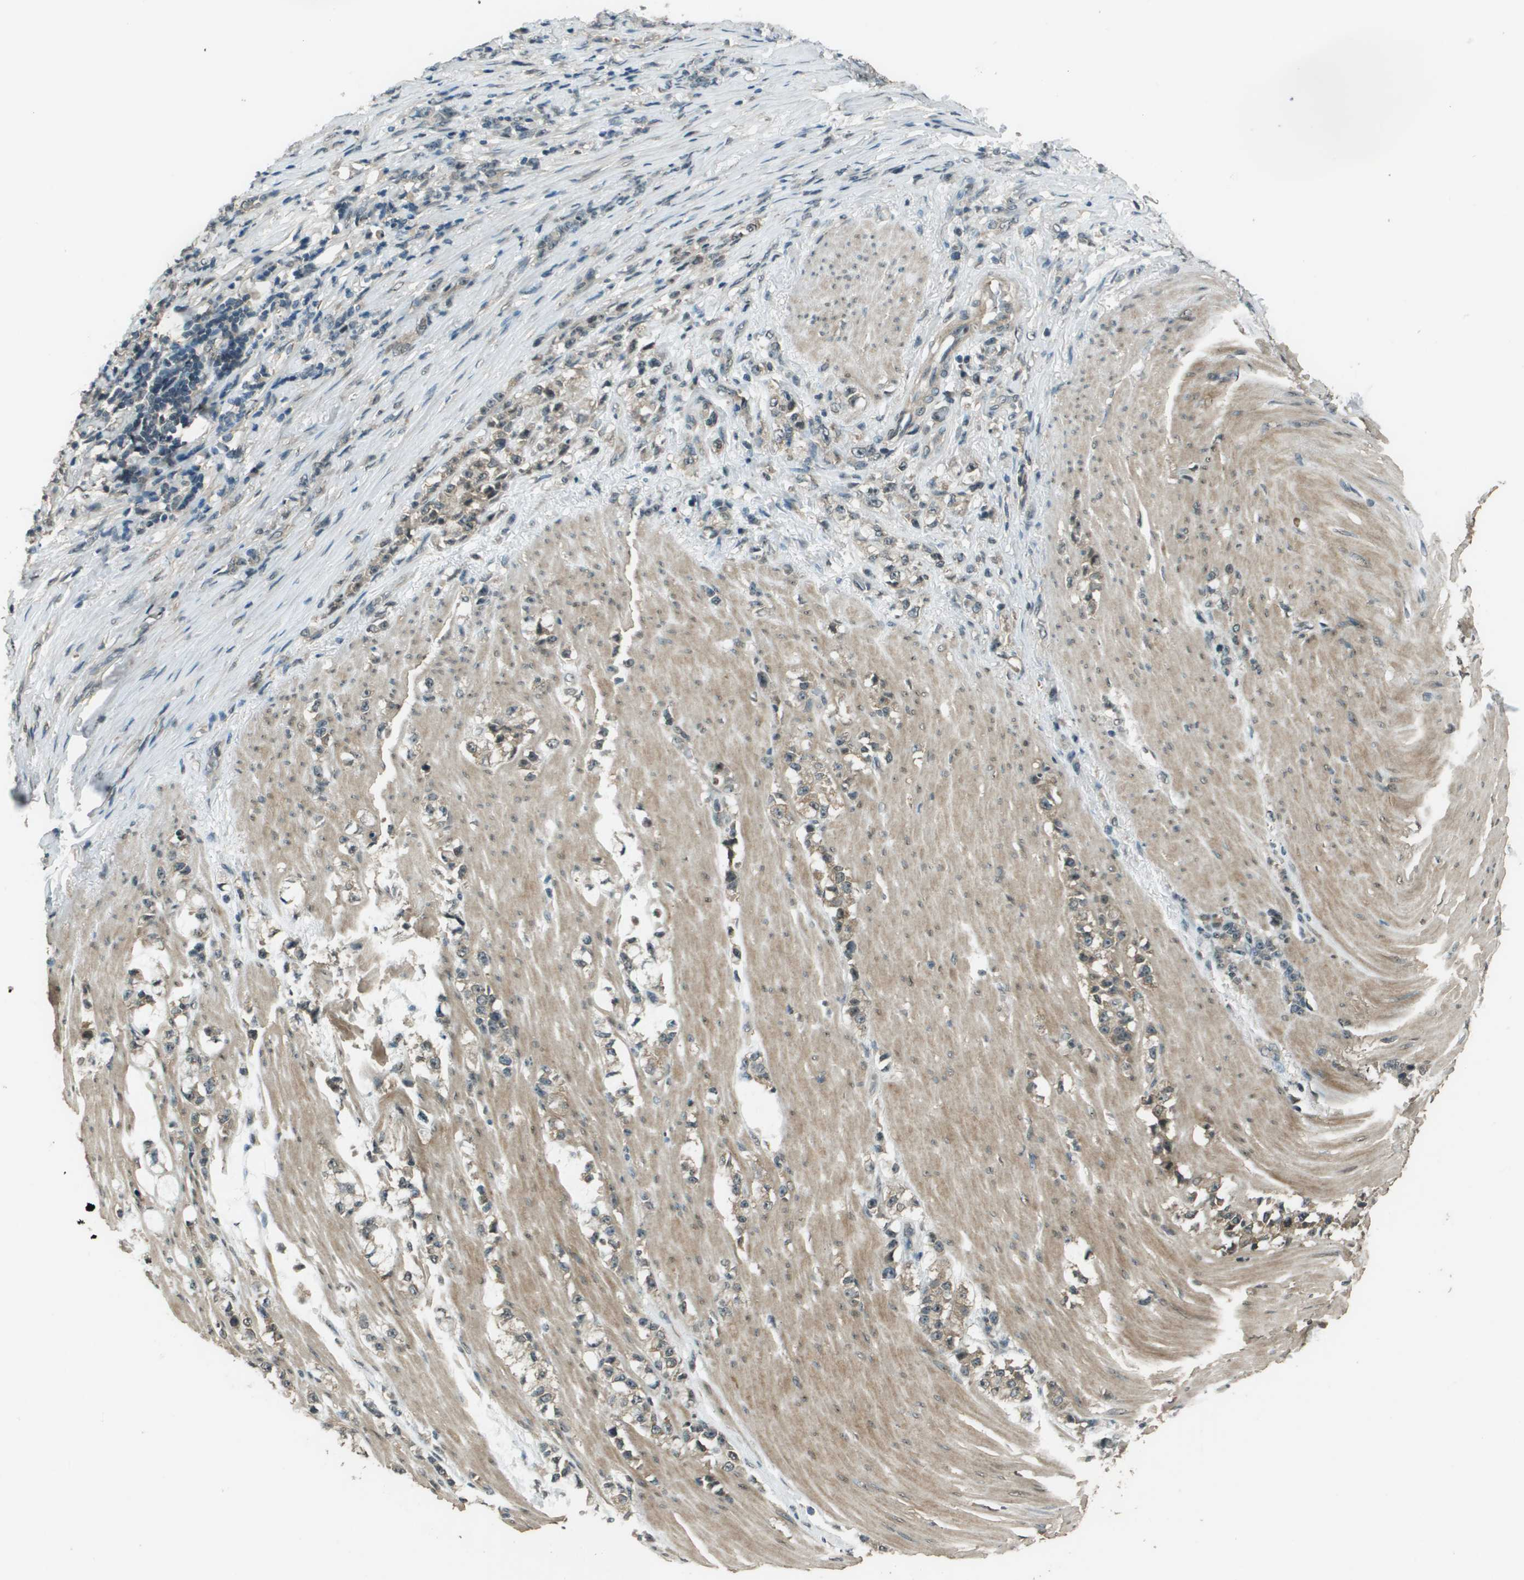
{"staining": {"intensity": "weak", "quantity": ">75%", "location": "cytoplasmic/membranous"}, "tissue": "stomach cancer", "cell_type": "Tumor cells", "image_type": "cancer", "snomed": [{"axis": "morphology", "description": "Adenocarcinoma, NOS"}, {"axis": "topography", "description": "Stomach, lower"}], "caption": "Immunohistochemical staining of adenocarcinoma (stomach) displays low levels of weak cytoplasmic/membranous positivity in about >75% of tumor cells.", "gene": "SDC3", "patient": {"sex": "male", "age": 88}}